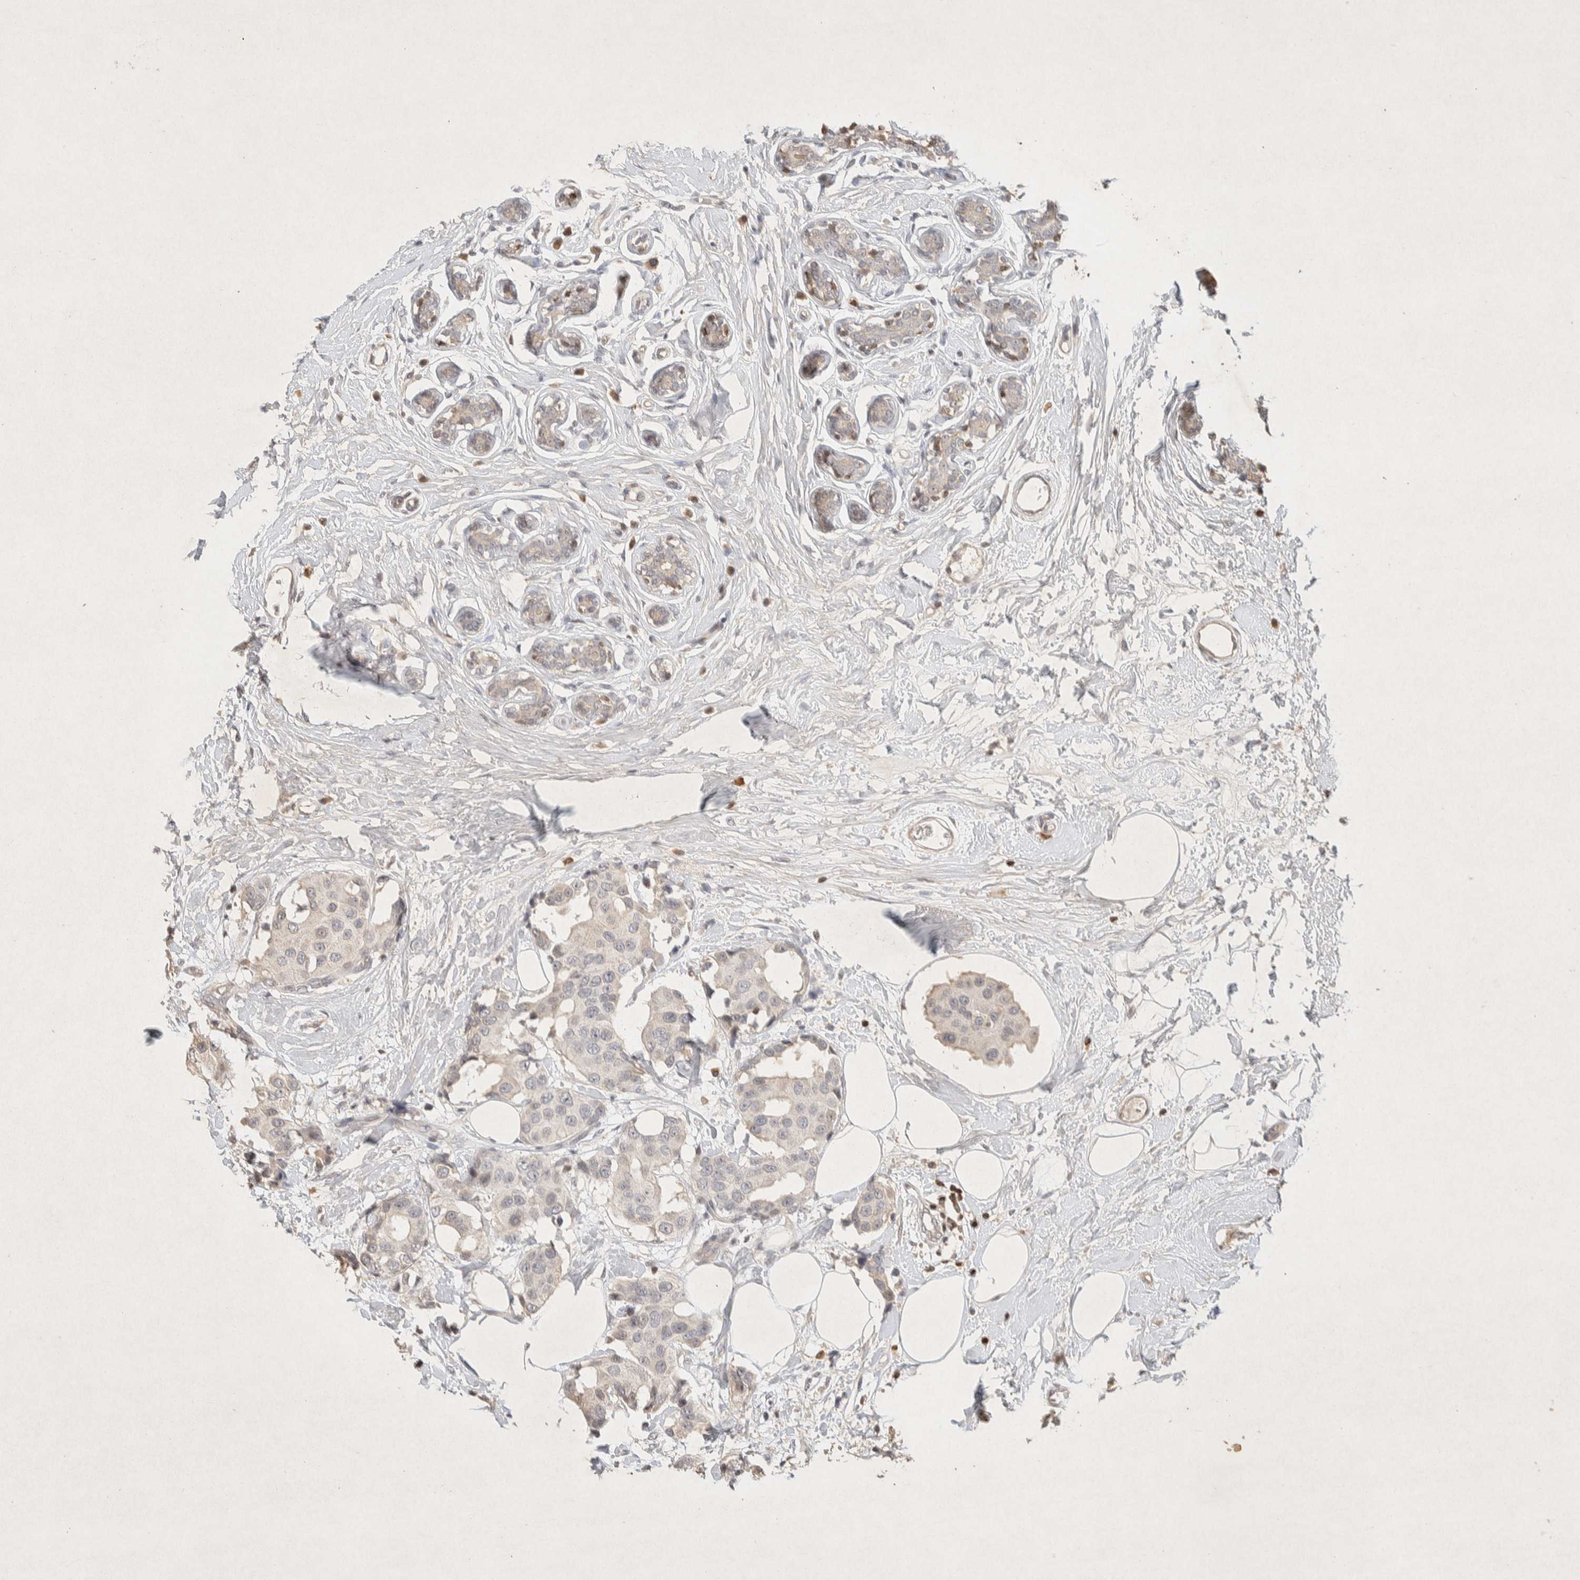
{"staining": {"intensity": "negative", "quantity": "none", "location": "none"}, "tissue": "breast cancer", "cell_type": "Tumor cells", "image_type": "cancer", "snomed": [{"axis": "morphology", "description": "Normal tissue, NOS"}, {"axis": "morphology", "description": "Duct carcinoma"}, {"axis": "topography", "description": "Breast"}], "caption": "This is an immunohistochemistry photomicrograph of human intraductal carcinoma (breast). There is no expression in tumor cells.", "gene": "RAC2", "patient": {"sex": "female", "age": 39}}